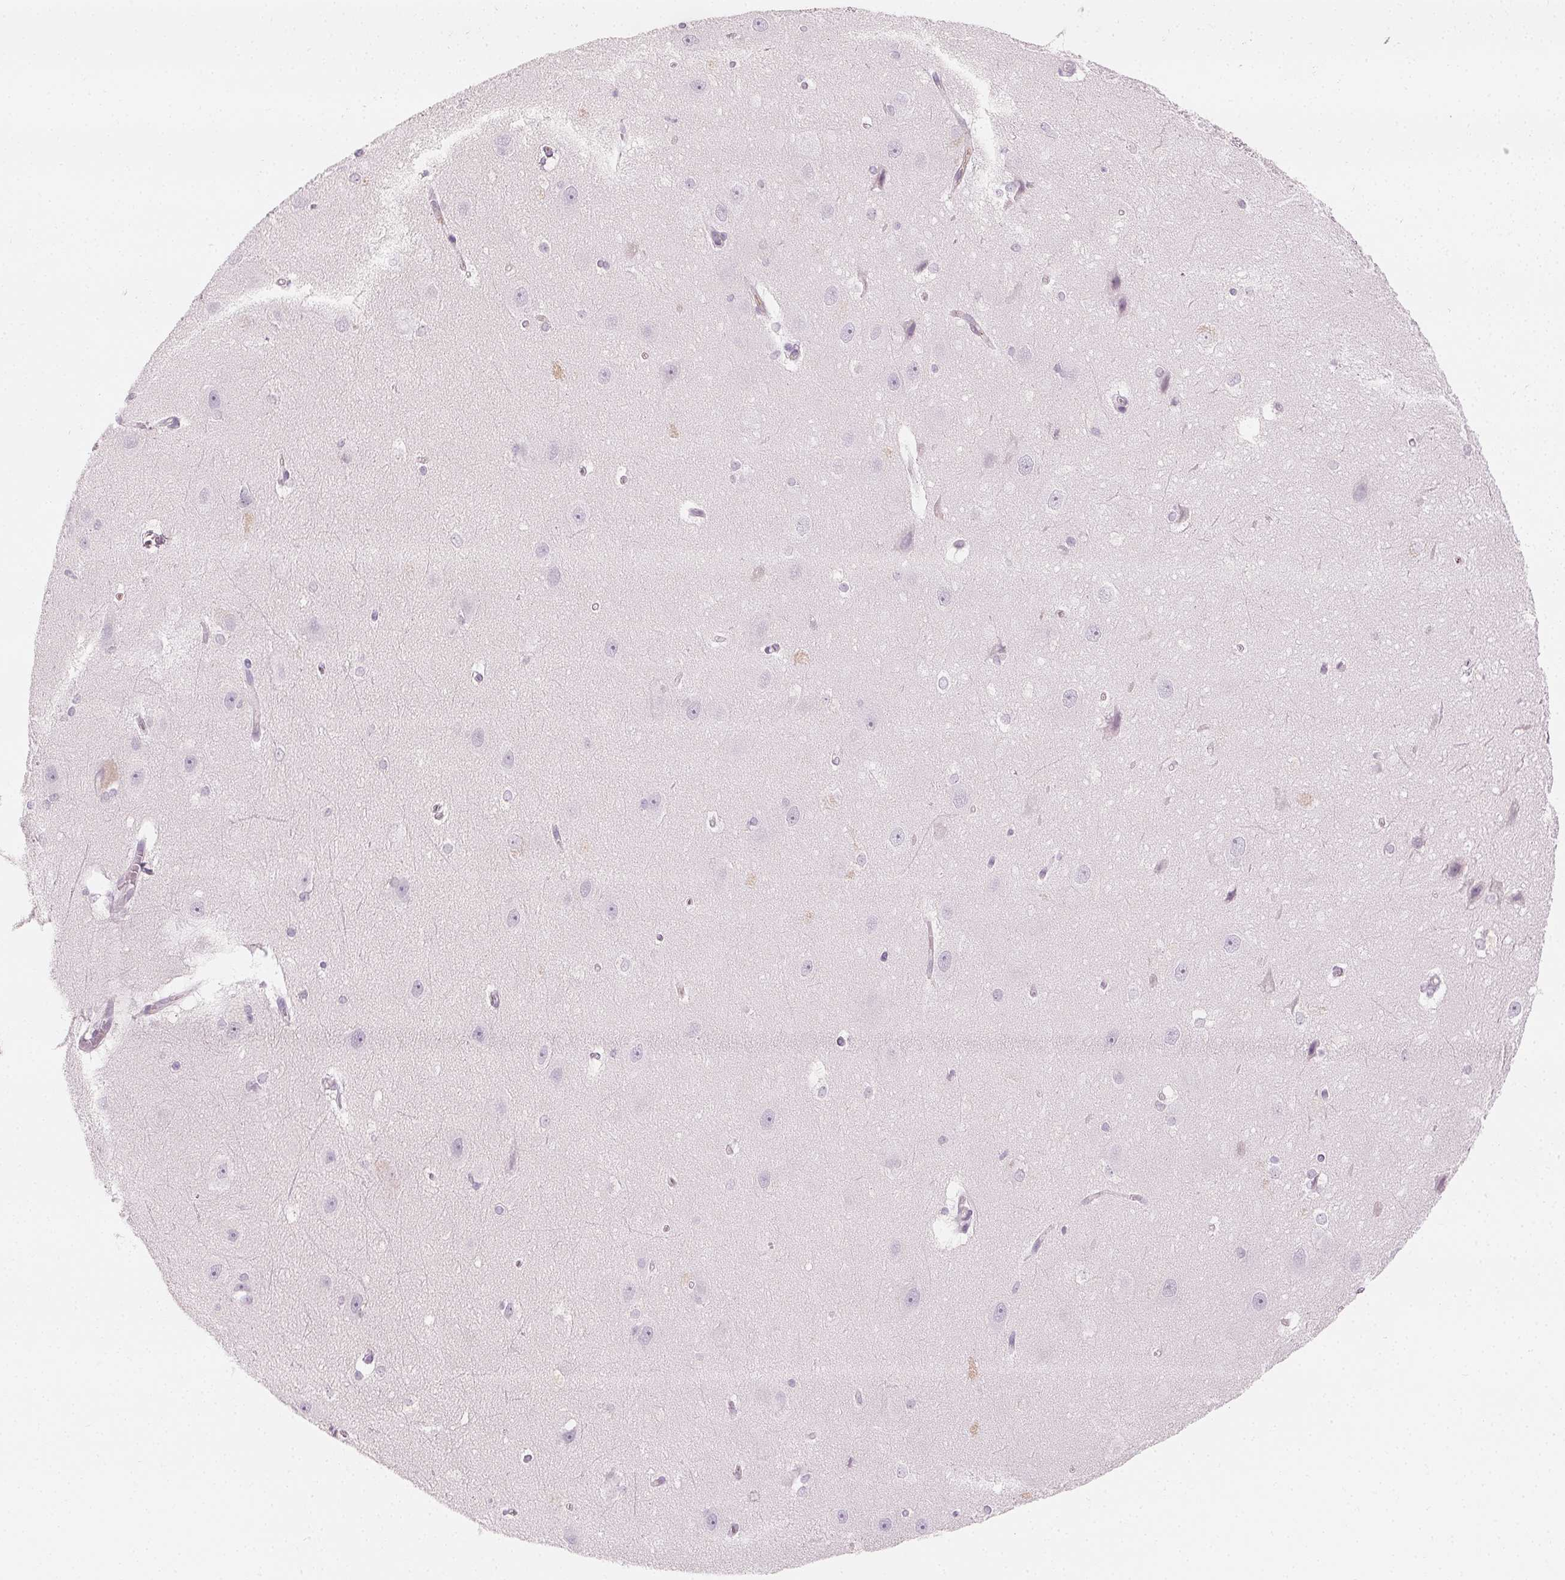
{"staining": {"intensity": "negative", "quantity": "none", "location": "none"}, "tissue": "hippocampus", "cell_type": "Glial cells", "image_type": "normal", "snomed": [{"axis": "morphology", "description": "Normal tissue, NOS"}, {"axis": "topography", "description": "Cerebral cortex"}, {"axis": "topography", "description": "Hippocampus"}], "caption": "IHC photomicrograph of unremarkable hippocampus: human hippocampus stained with DAB reveals no significant protein positivity in glial cells. (DAB immunohistochemistry (IHC) with hematoxylin counter stain).", "gene": "AFM", "patient": {"sex": "female", "age": 19}}